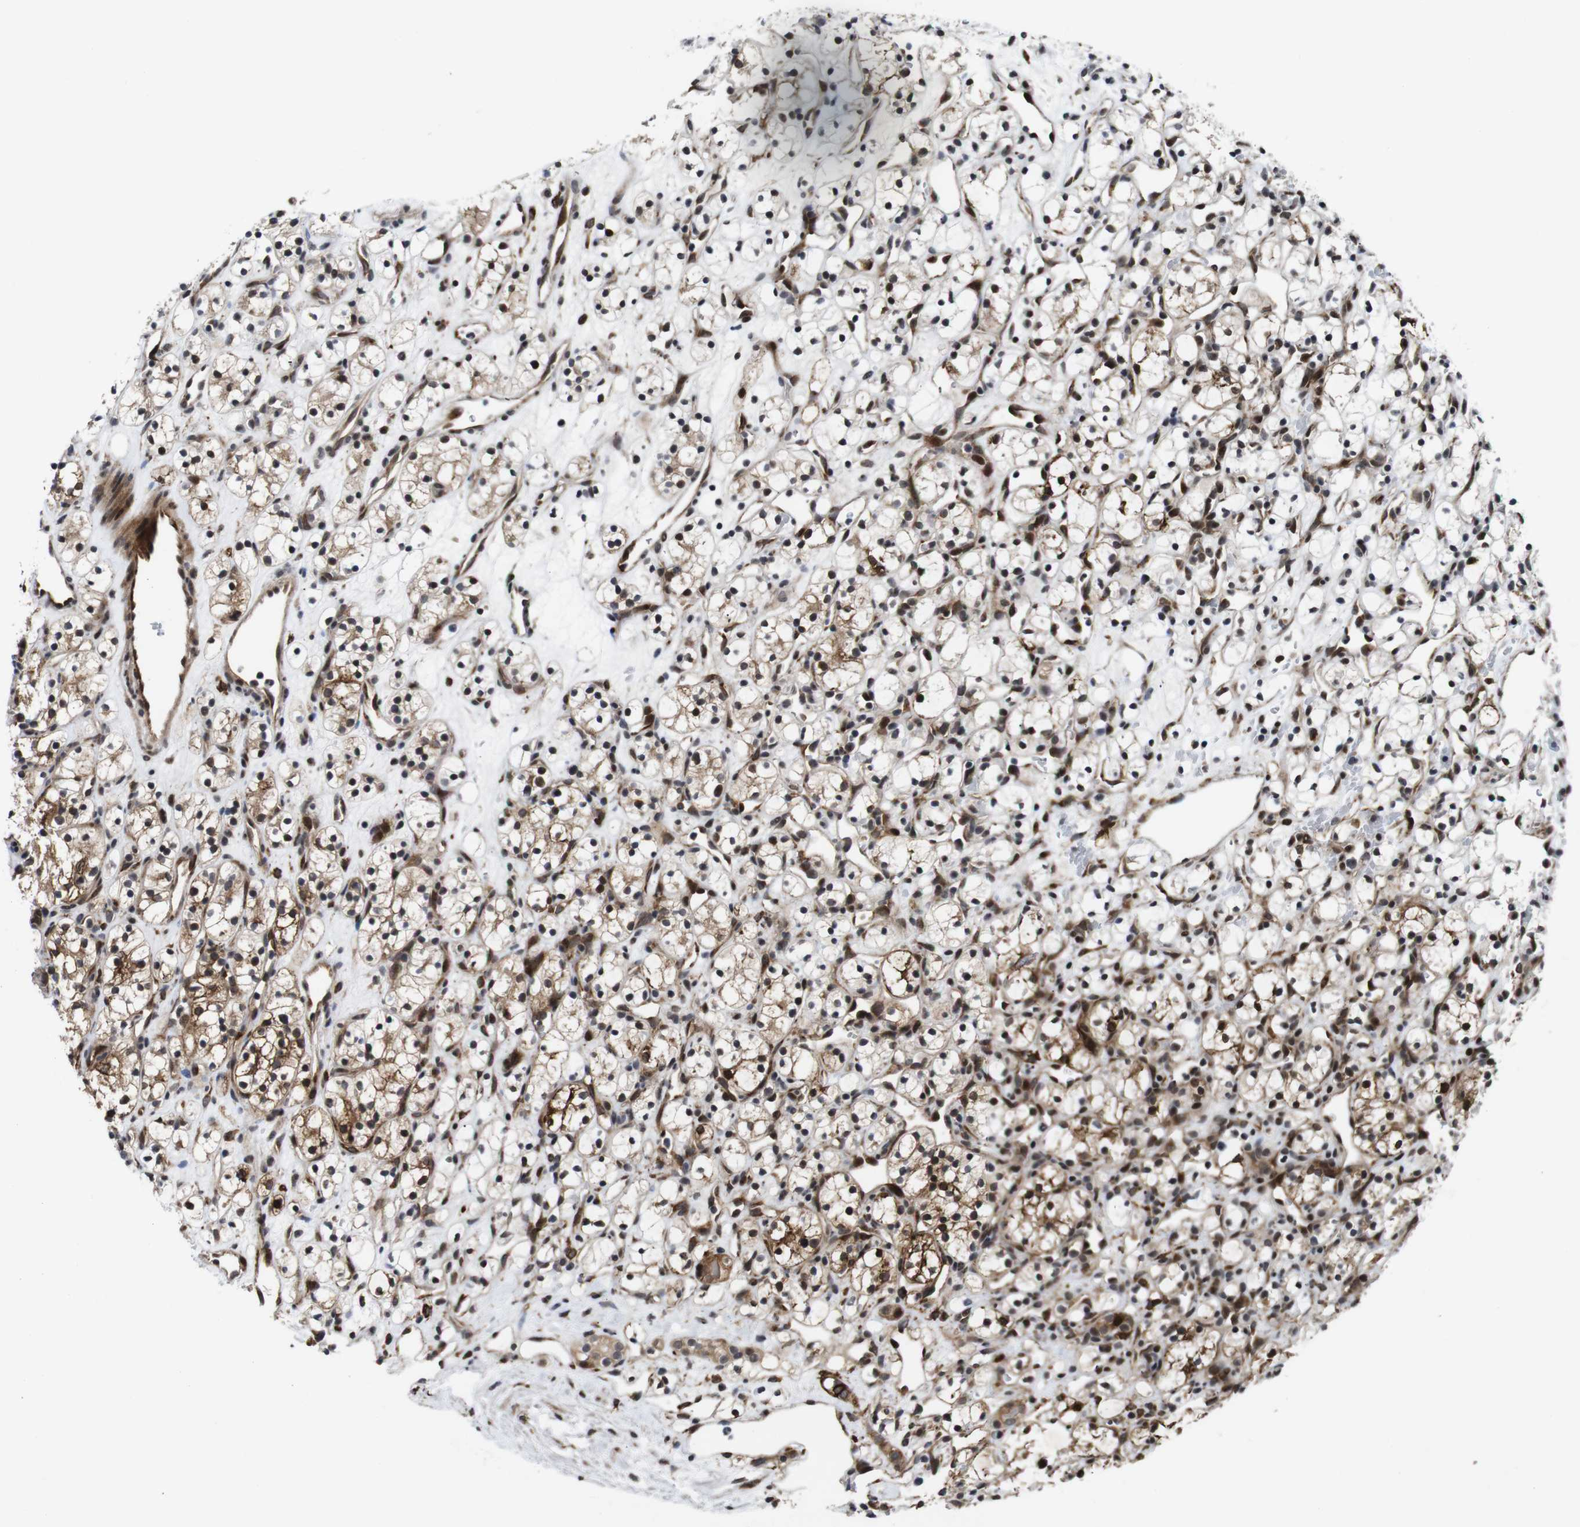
{"staining": {"intensity": "strong", "quantity": "25%-75%", "location": "cytoplasmic/membranous,nuclear"}, "tissue": "renal cancer", "cell_type": "Tumor cells", "image_type": "cancer", "snomed": [{"axis": "morphology", "description": "Adenocarcinoma, NOS"}, {"axis": "topography", "description": "Kidney"}], "caption": "Immunohistochemical staining of human adenocarcinoma (renal) demonstrates strong cytoplasmic/membranous and nuclear protein staining in approximately 25%-75% of tumor cells.", "gene": "EIF4G1", "patient": {"sex": "female", "age": 60}}